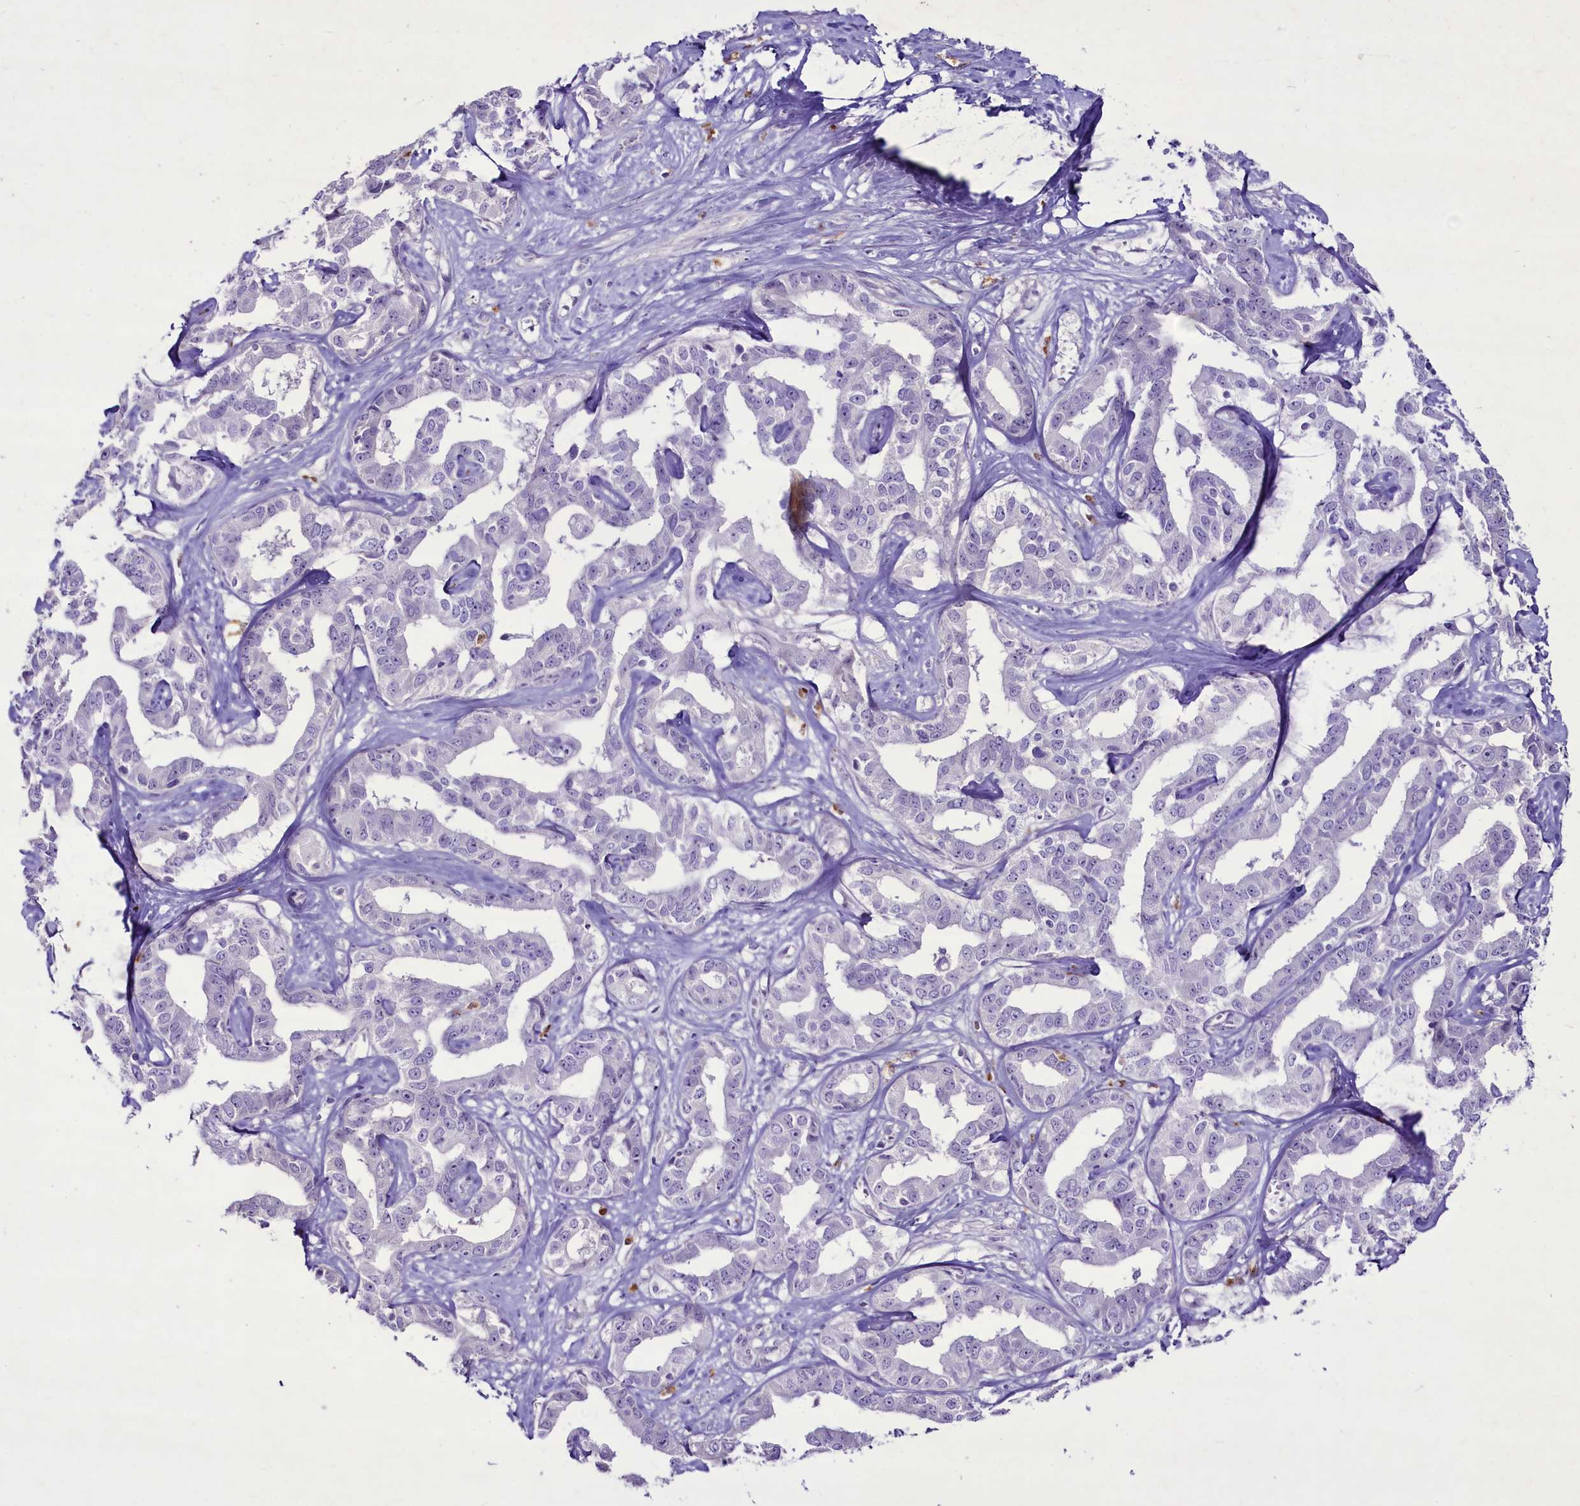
{"staining": {"intensity": "negative", "quantity": "none", "location": "none"}, "tissue": "liver cancer", "cell_type": "Tumor cells", "image_type": "cancer", "snomed": [{"axis": "morphology", "description": "Cholangiocarcinoma"}, {"axis": "topography", "description": "Liver"}], "caption": "The histopathology image displays no significant expression in tumor cells of cholangiocarcinoma (liver).", "gene": "FAM209B", "patient": {"sex": "male", "age": 59}}